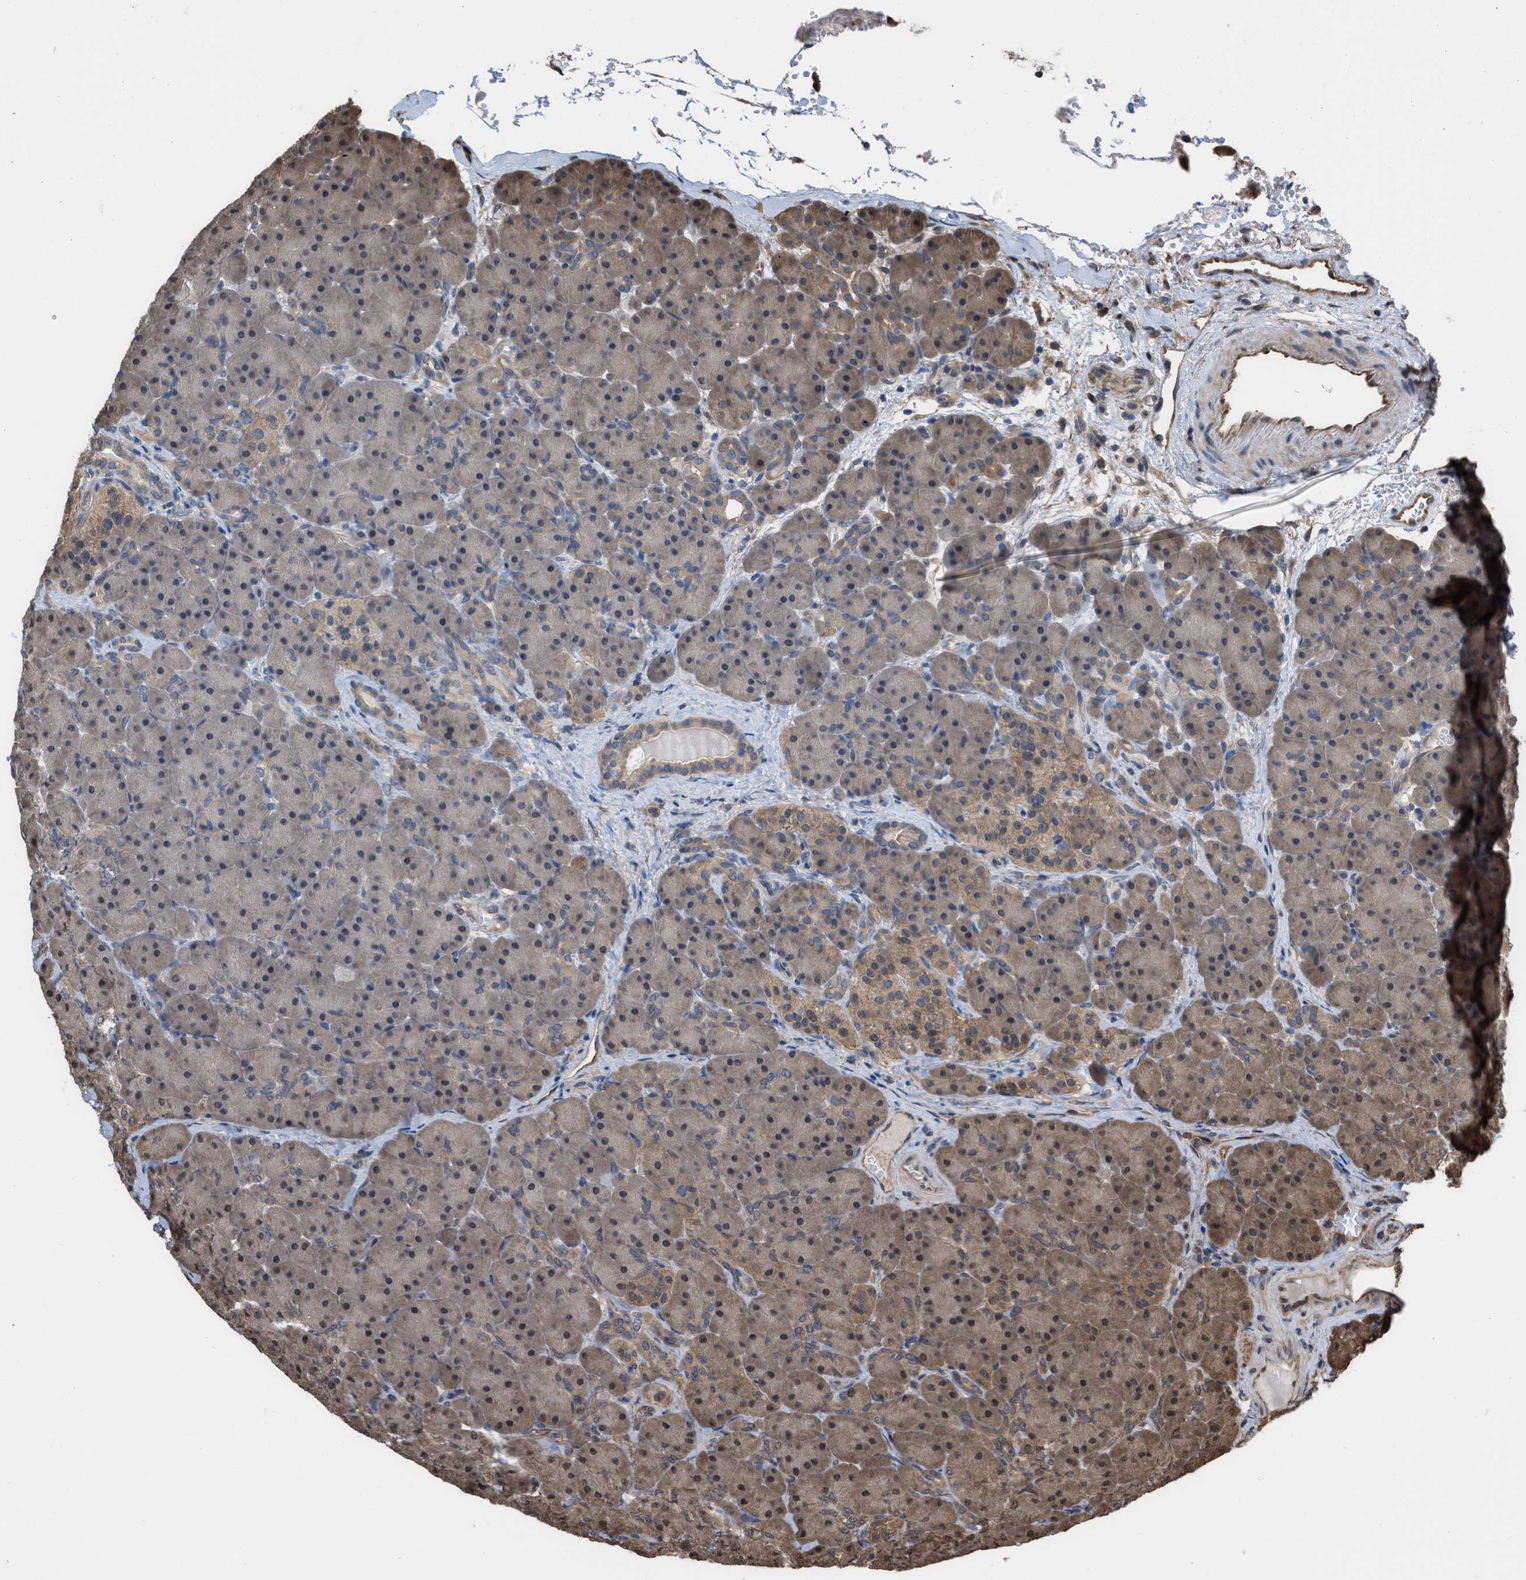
{"staining": {"intensity": "moderate", "quantity": "25%-75%", "location": "cytoplasmic/membranous,nuclear"}, "tissue": "pancreas", "cell_type": "Exocrine glandular cells", "image_type": "normal", "snomed": [{"axis": "morphology", "description": "Normal tissue, NOS"}, {"axis": "topography", "description": "Pancreas"}], "caption": "Immunohistochemical staining of benign pancreas reveals medium levels of moderate cytoplasmic/membranous,nuclear staining in approximately 25%-75% of exocrine glandular cells. (DAB (3,3'-diaminobenzidine) IHC with brightfield microscopy, high magnification).", "gene": "YWHAG", "patient": {"sex": "male", "age": 66}}